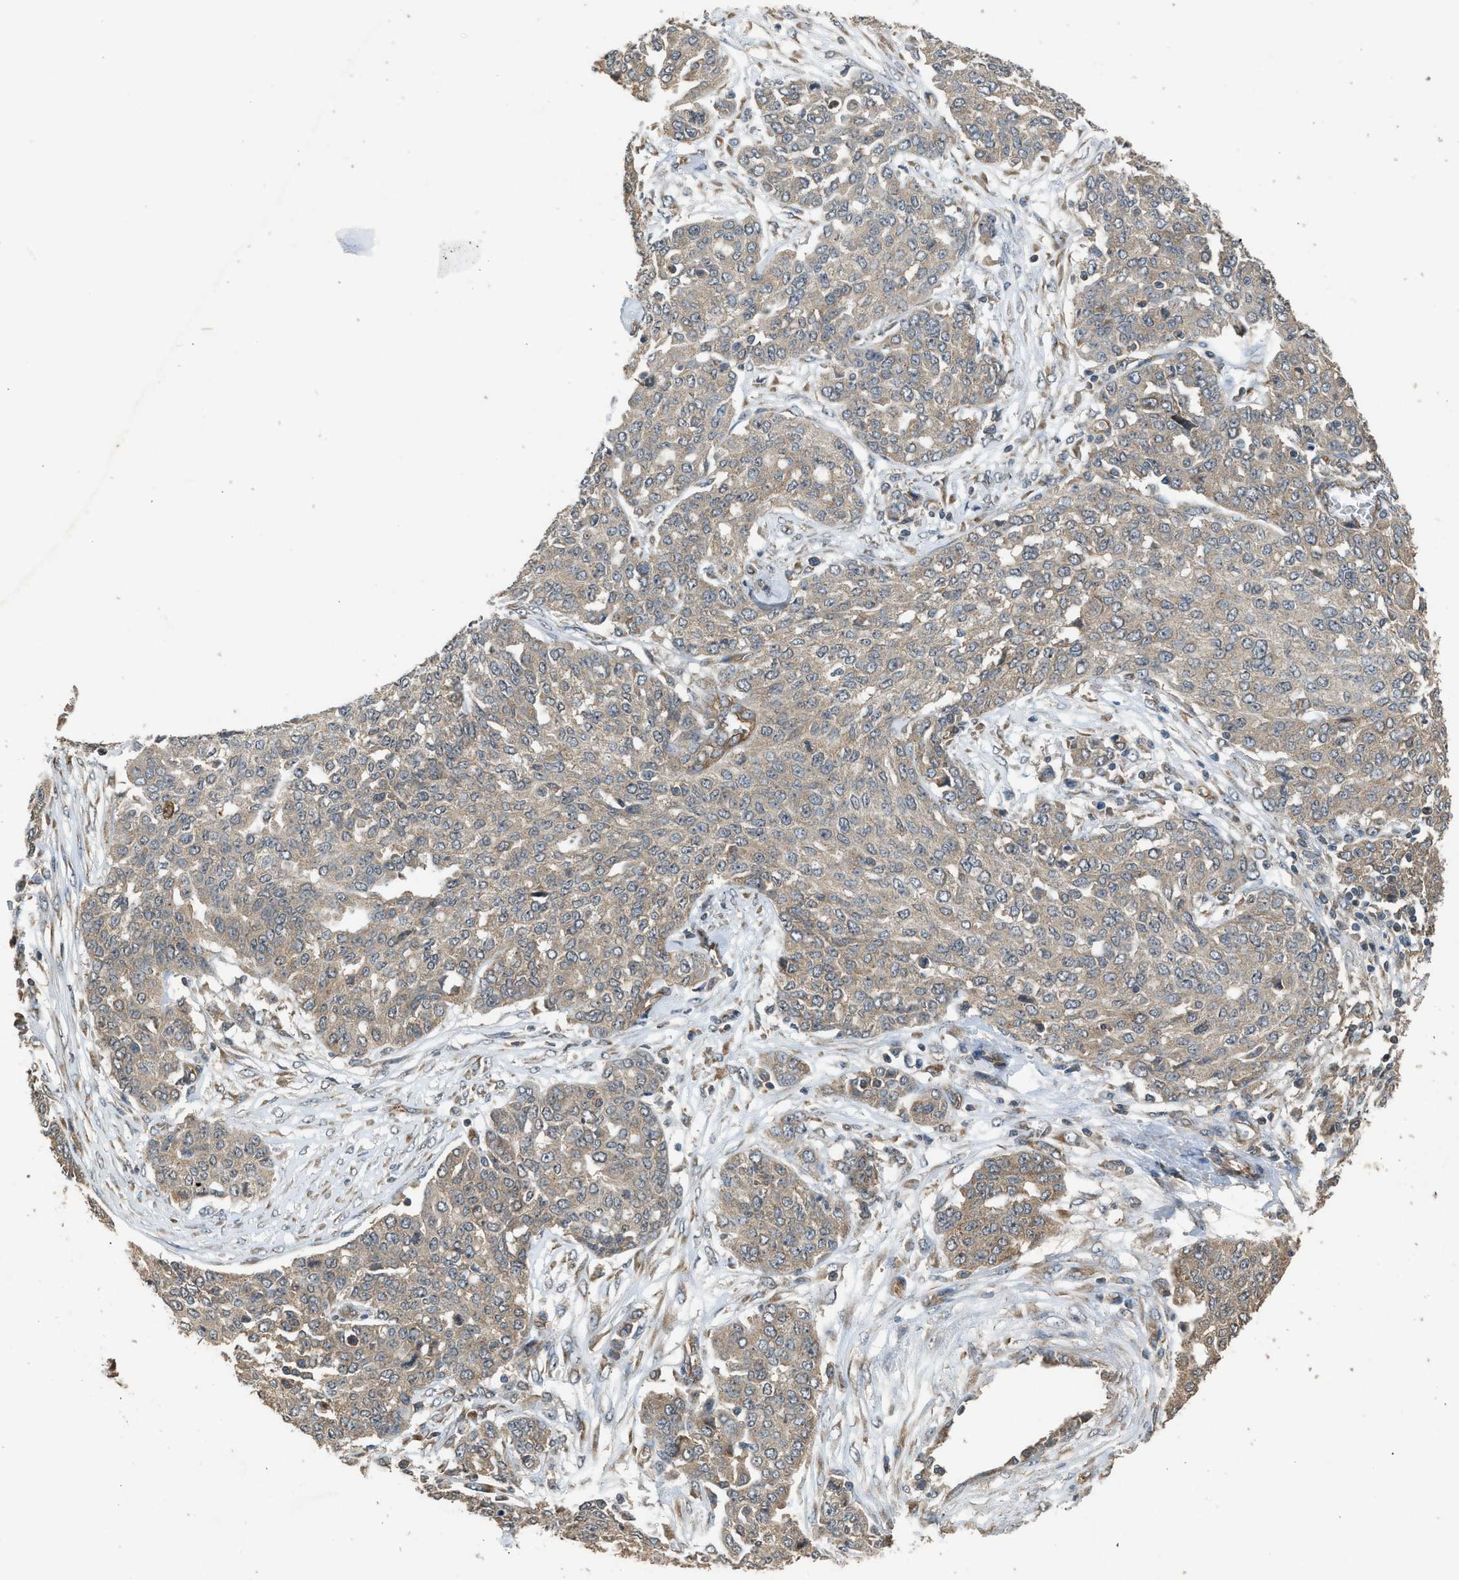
{"staining": {"intensity": "weak", "quantity": ">75%", "location": "cytoplasmic/membranous"}, "tissue": "ovarian cancer", "cell_type": "Tumor cells", "image_type": "cancer", "snomed": [{"axis": "morphology", "description": "Cystadenocarcinoma, serous, NOS"}, {"axis": "topography", "description": "Soft tissue"}, {"axis": "topography", "description": "Ovary"}], "caption": "This micrograph reveals ovarian serous cystadenocarcinoma stained with immunohistochemistry to label a protein in brown. The cytoplasmic/membranous of tumor cells show weak positivity for the protein. Nuclei are counter-stained blue.", "gene": "HIP1R", "patient": {"sex": "female", "age": 57}}